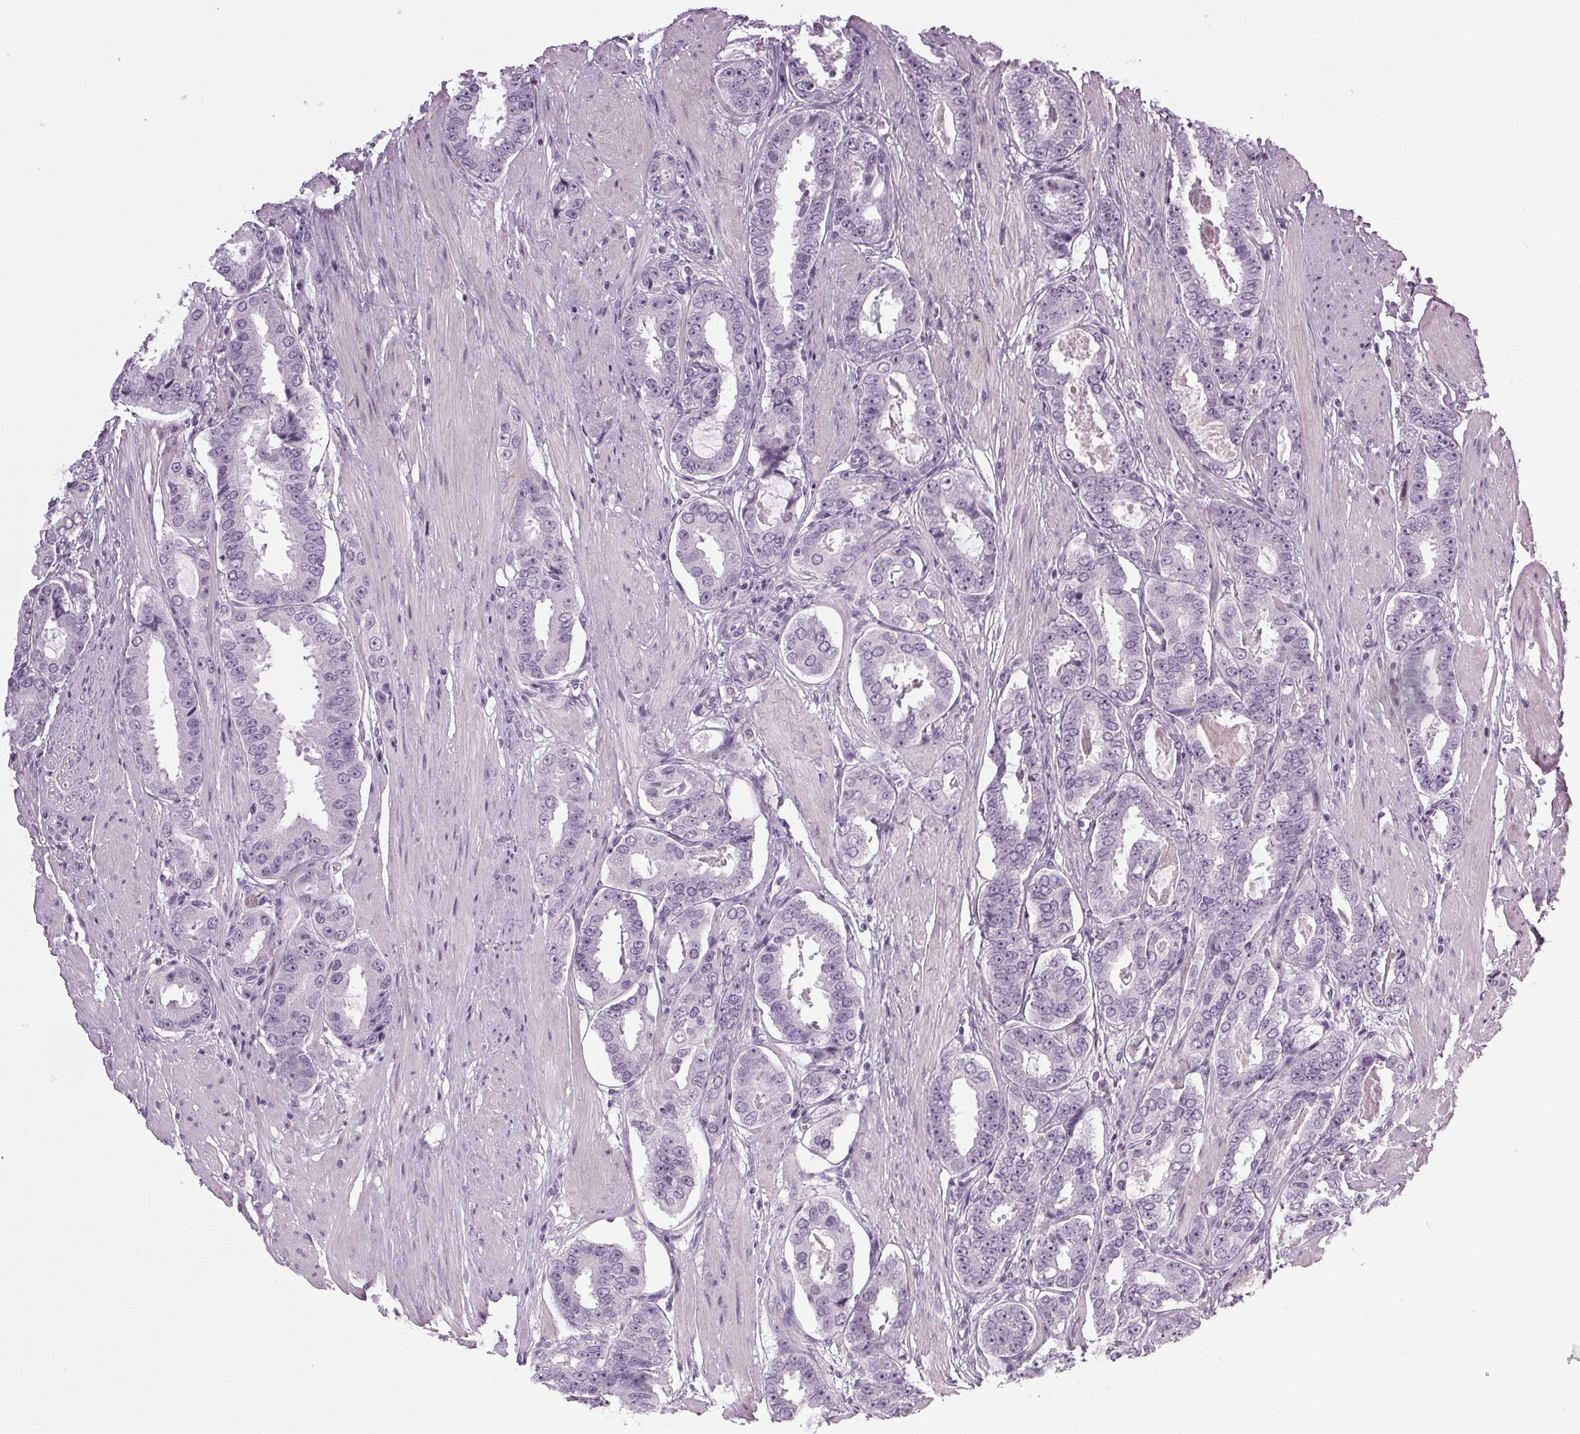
{"staining": {"intensity": "negative", "quantity": "none", "location": "none"}, "tissue": "prostate cancer", "cell_type": "Tumor cells", "image_type": "cancer", "snomed": [{"axis": "morphology", "description": "Adenocarcinoma, High grade"}, {"axis": "topography", "description": "Prostate"}], "caption": "Prostate cancer (adenocarcinoma (high-grade)) stained for a protein using IHC shows no expression tumor cells.", "gene": "IGF2BP1", "patient": {"sex": "male", "age": 63}}